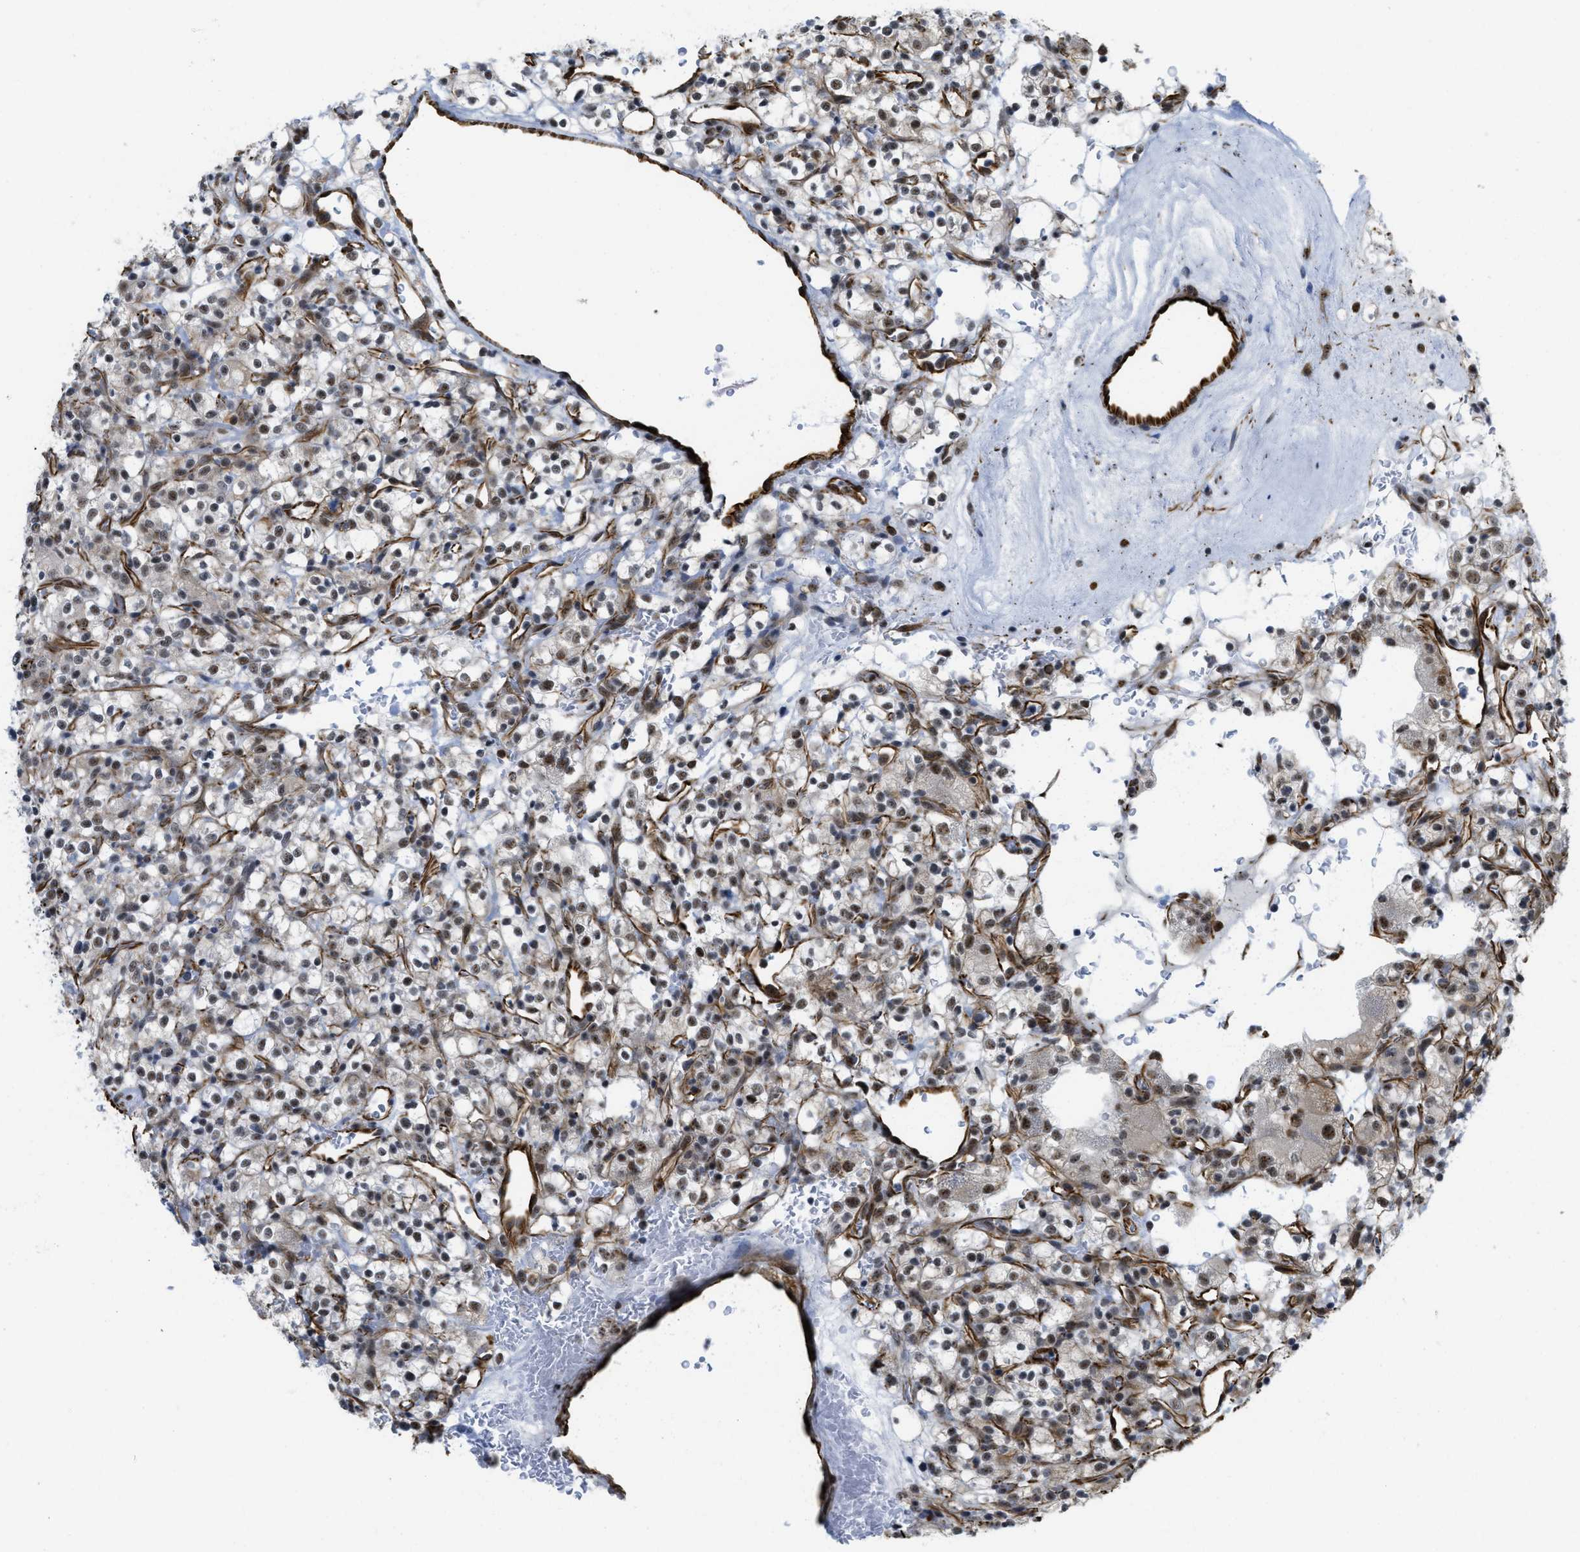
{"staining": {"intensity": "moderate", "quantity": "25%-75%", "location": "nuclear"}, "tissue": "renal cancer", "cell_type": "Tumor cells", "image_type": "cancer", "snomed": [{"axis": "morphology", "description": "Normal tissue, NOS"}, {"axis": "morphology", "description": "Adenocarcinoma, NOS"}, {"axis": "topography", "description": "Kidney"}], "caption": "Immunohistochemistry (IHC) histopathology image of neoplastic tissue: human renal adenocarcinoma stained using immunohistochemistry (IHC) displays medium levels of moderate protein expression localized specifically in the nuclear of tumor cells, appearing as a nuclear brown color.", "gene": "LRRC8B", "patient": {"sex": "female", "age": 72}}